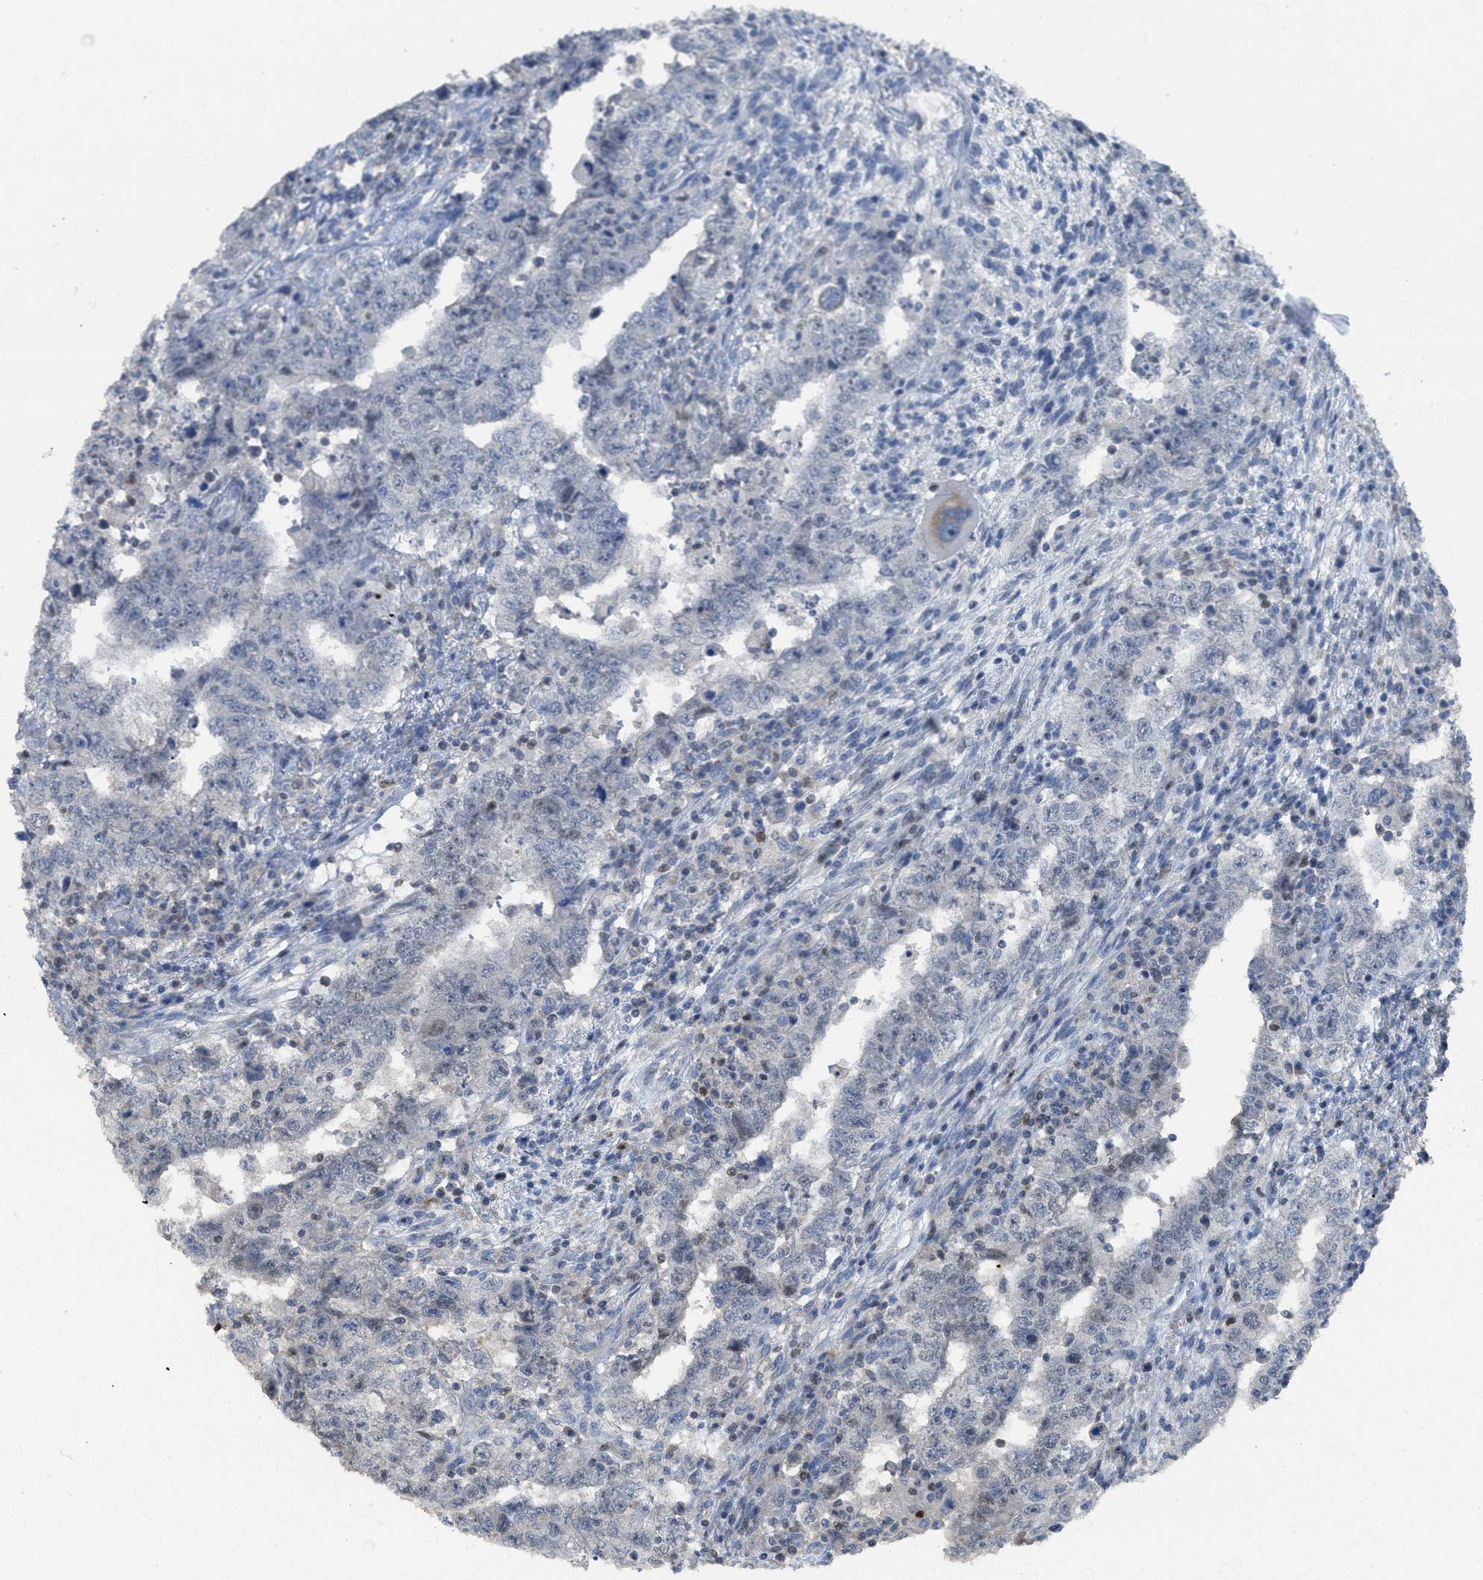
{"staining": {"intensity": "weak", "quantity": "<25%", "location": "nuclear"}, "tissue": "testis cancer", "cell_type": "Tumor cells", "image_type": "cancer", "snomed": [{"axis": "morphology", "description": "Carcinoma, Embryonal, NOS"}, {"axis": "topography", "description": "Testis"}], "caption": "The photomicrograph reveals no staining of tumor cells in testis cancer (embryonal carcinoma).", "gene": "SFXN2", "patient": {"sex": "male", "age": 26}}